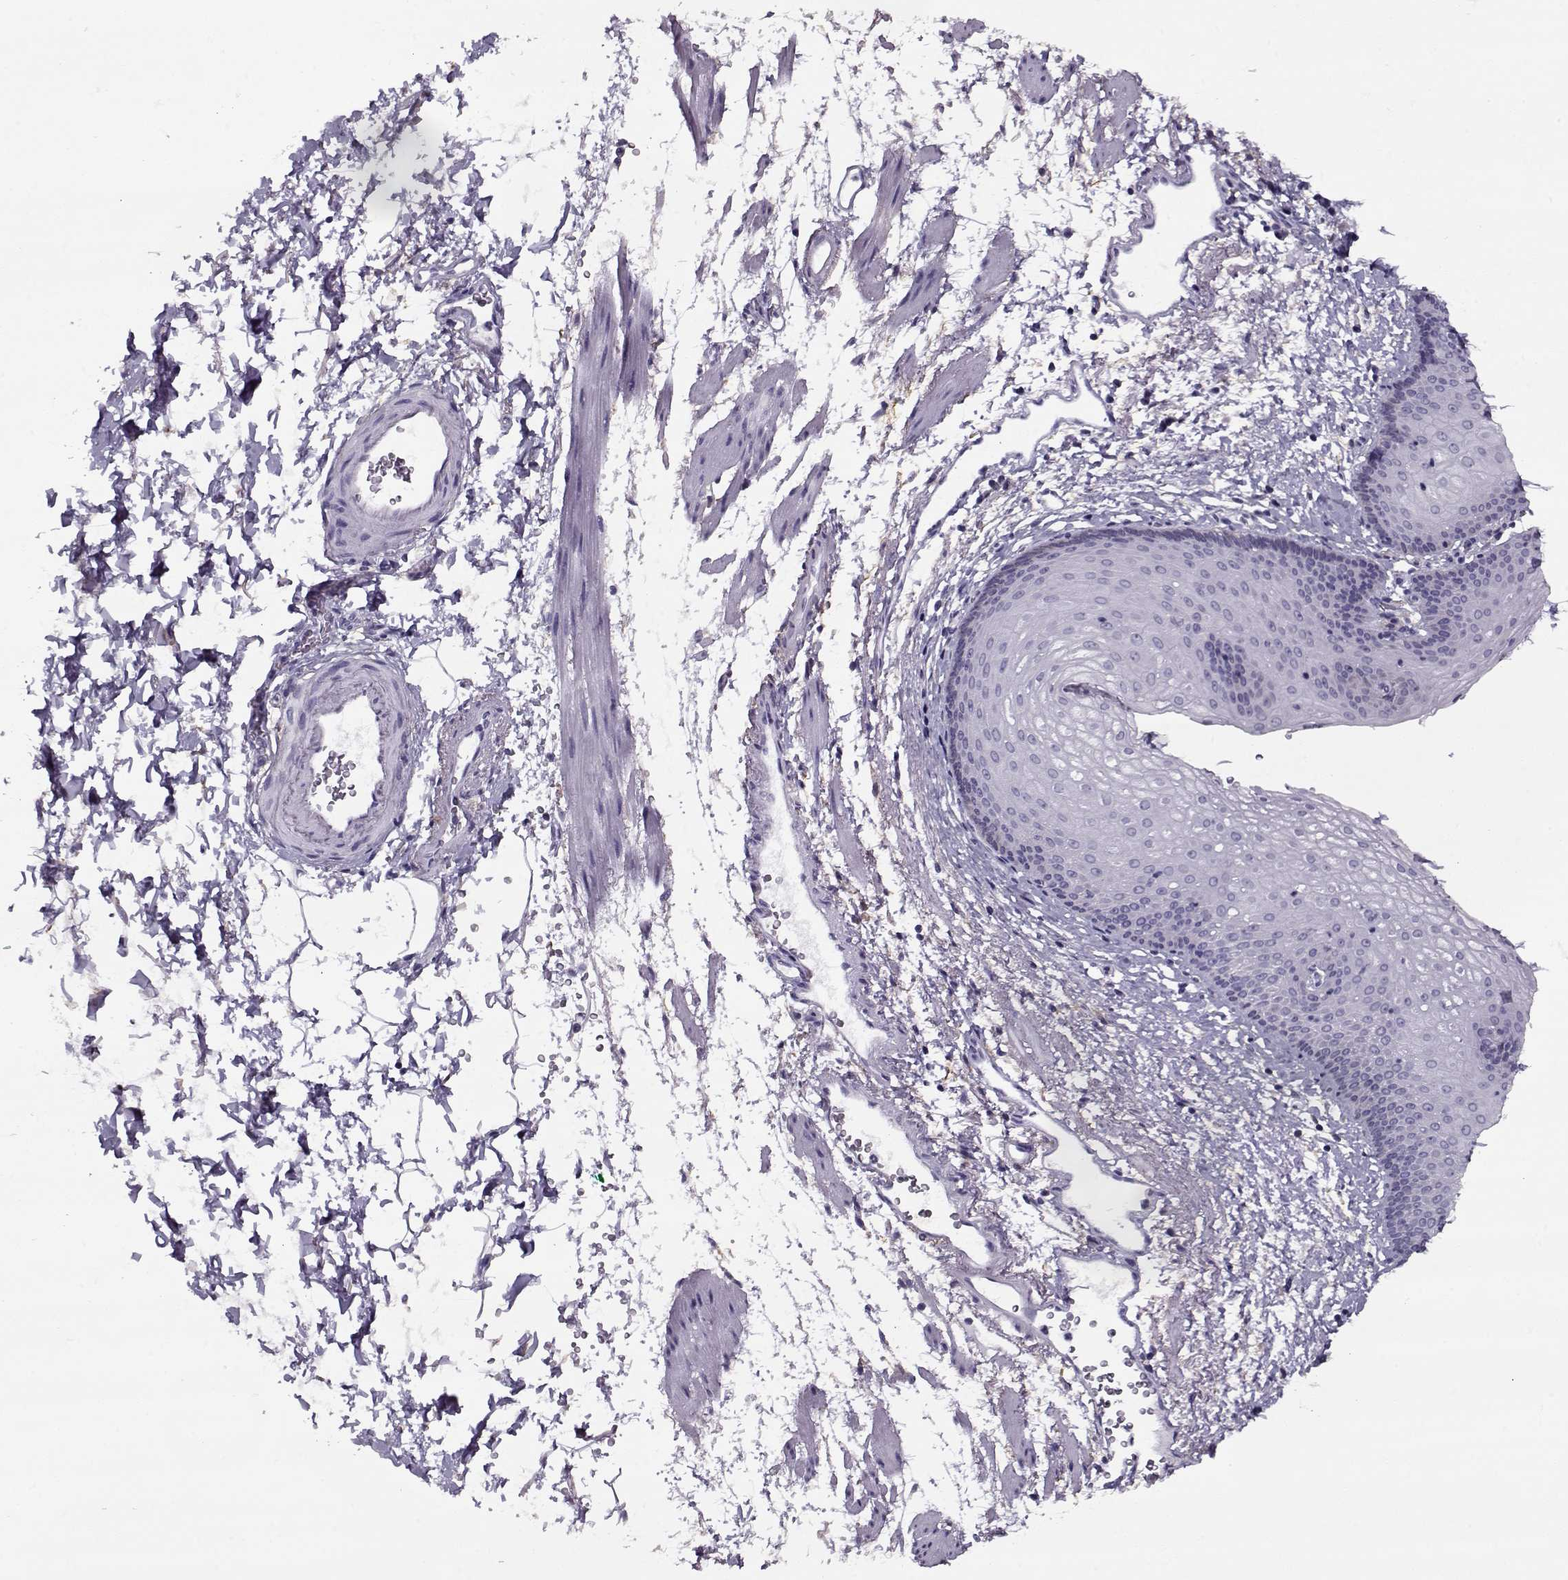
{"staining": {"intensity": "negative", "quantity": "none", "location": "none"}, "tissue": "esophagus", "cell_type": "Squamous epithelial cells", "image_type": "normal", "snomed": [{"axis": "morphology", "description": "Normal tissue, NOS"}, {"axis": "topography", "description": "Esophagus"}], "caption": "Immunohistochemistry micrograph of normal human esophagus stained for a protein (brown), which demonstrates no positivity in squamous epithelial cells.", "gene": "PP2D1", "patient": {"sex": "female", "age": 64}}